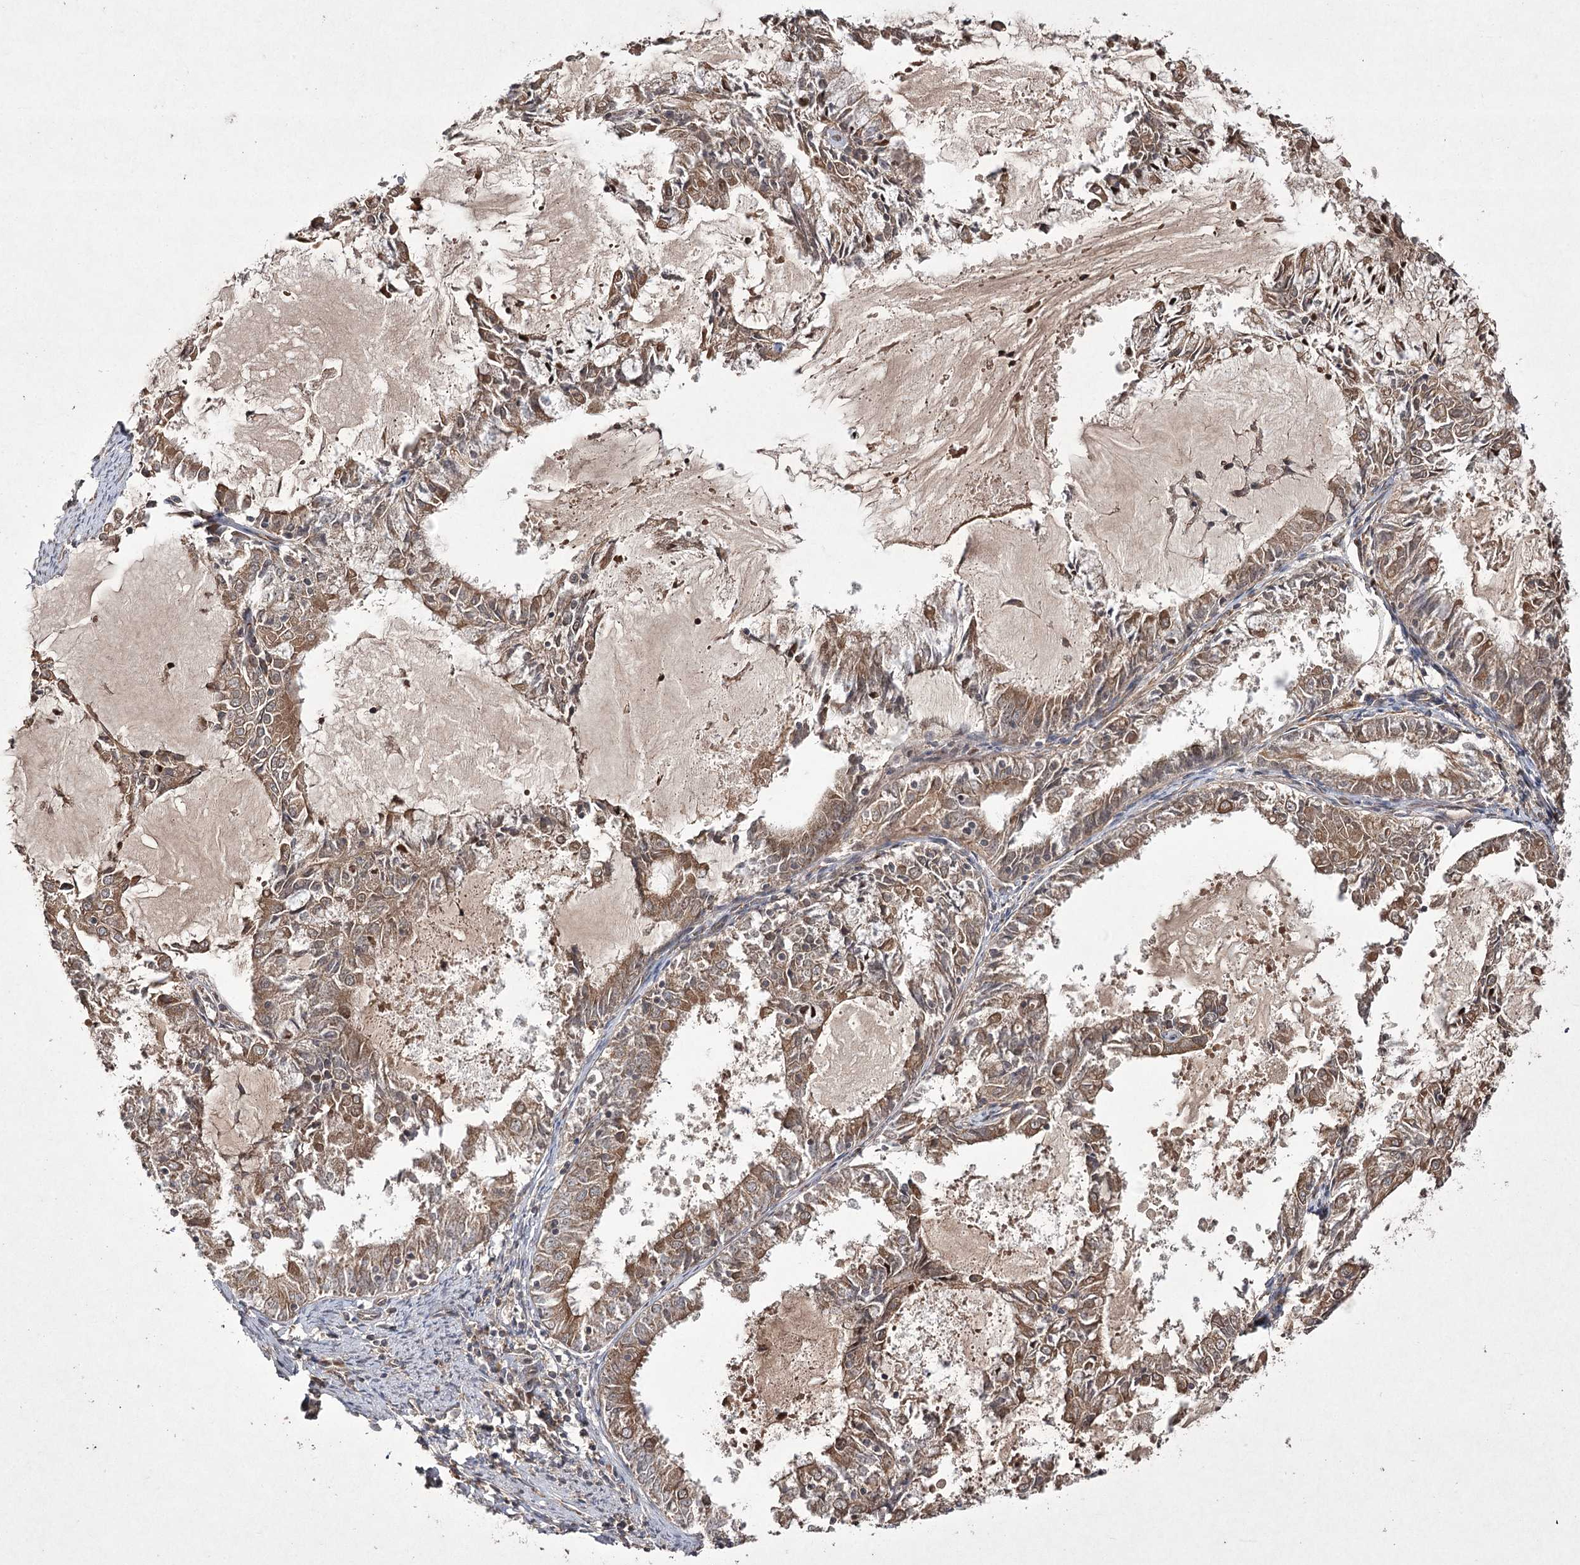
{"staining": {"intensity": "moderate", "quantity": ">75%", "location": "cytoplasmic/membranous"}, "tissue": "endometrial cancer", "cell_type": "Tumor cells", "image_type": "cancer", "snomed": [{"axis": "morphology", "description": "Adenocarcinoma, NOS"}, {"axis": "topography", "description": "Endometrium"}], "caption": "IHC of endometrial cancer (adenocarcinoma) shows medium levels of moderate cytoplasmic/membranous expression in approximately >75% of tumor cells.", "gene": "FANCL", "patient": {"sex": "female", "age": 57}}